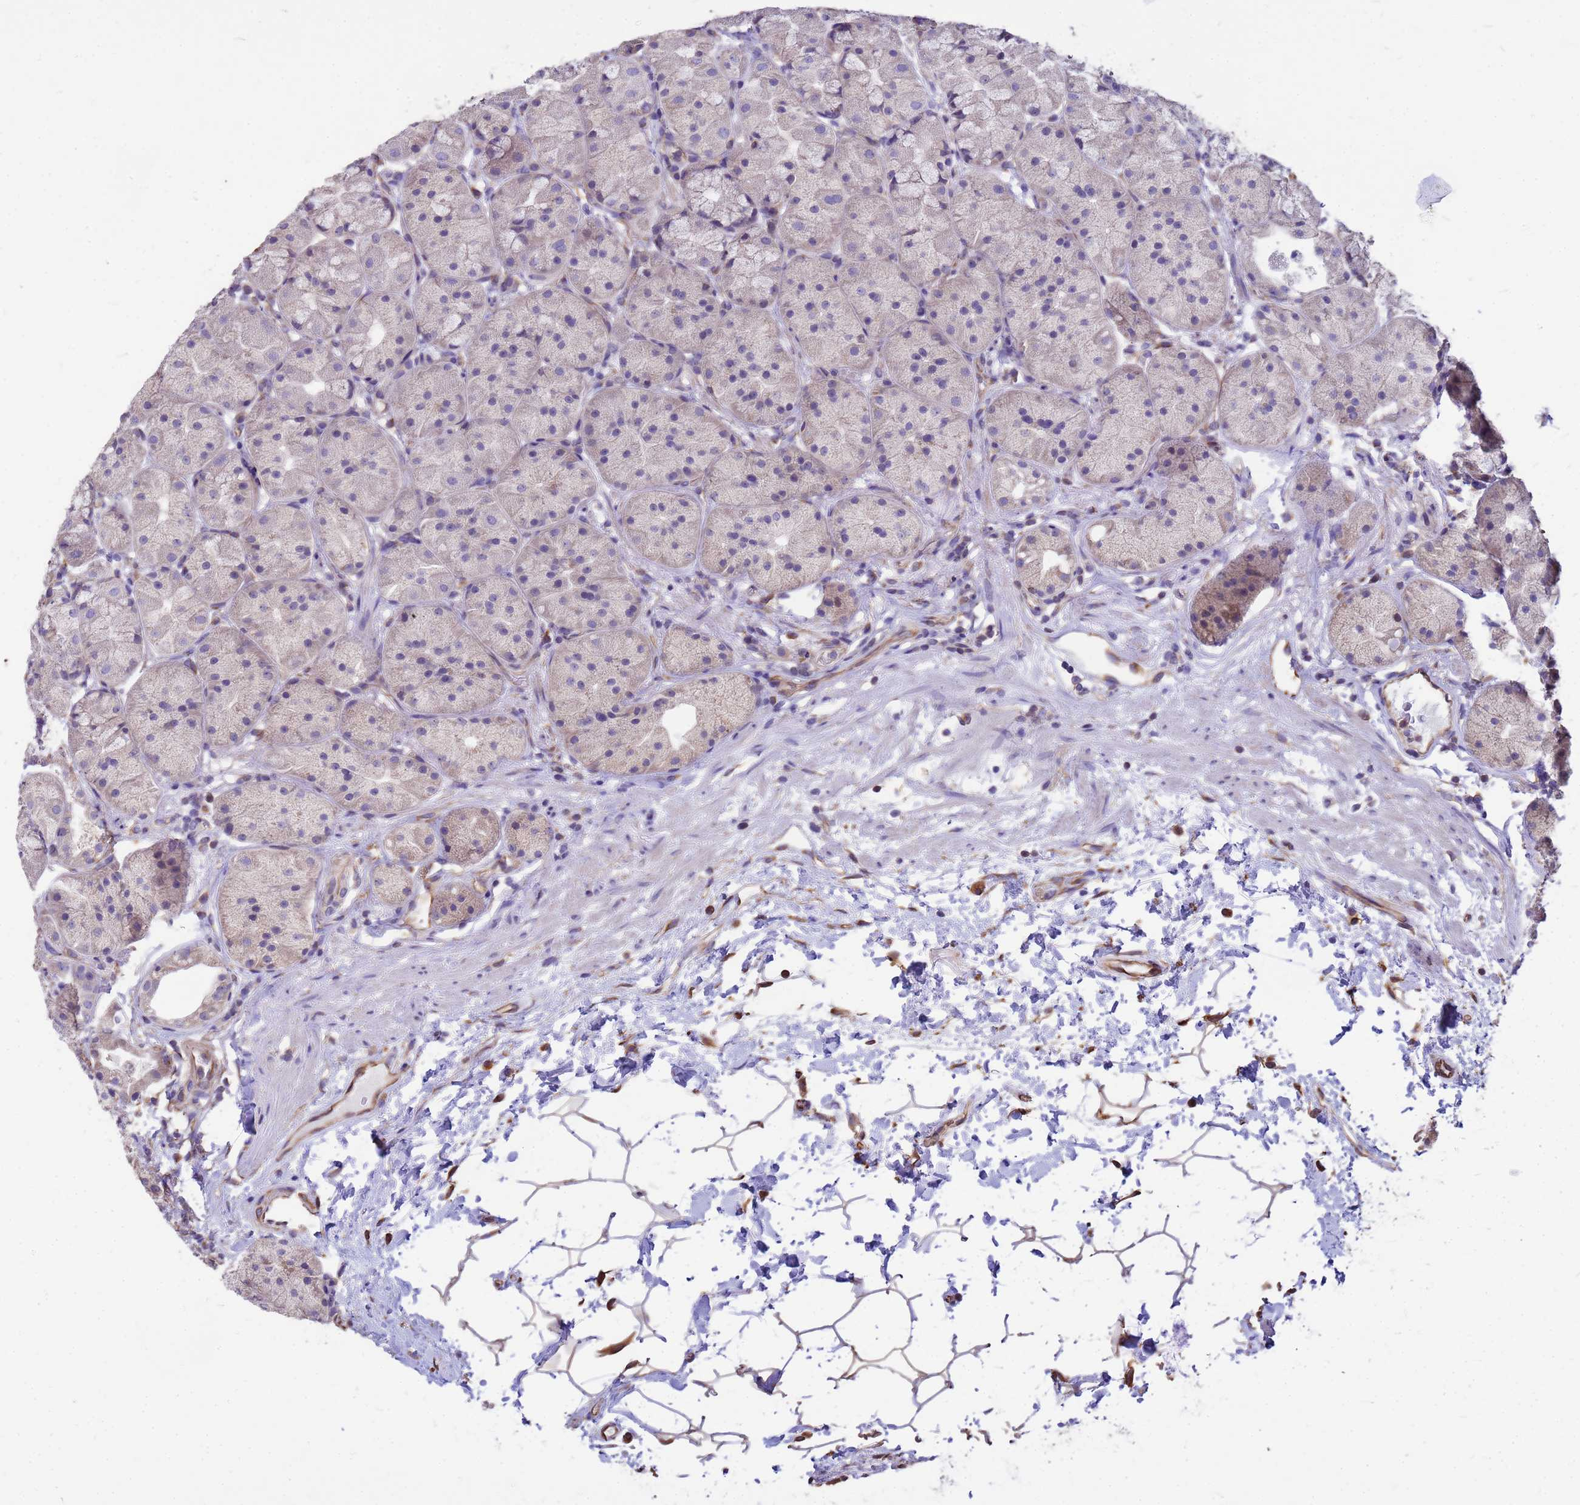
{"staining": {"intensity": "weak", "quantity": "<25%", "location": "cytoplasmic/membranous,nuclear"}, "tissue": "stomach", "cell_type": "Glandular cells", "image_type": "normal", "snomed": [{"axis": "morphology", "description": "Normal tissue, NOS"}, {"axis": "topography", "description": "Stomach"}], "caption": "The photomicrograph displays no staining of glandular cells in benign stomach. (DAB (3,3'-diaminobenzidine) immunohistochemistry (IHC) visualized using brightfield microscopy, high magnification).", "gene": "TCEAL3", "patient": {"sex": "male", "age": 57}}